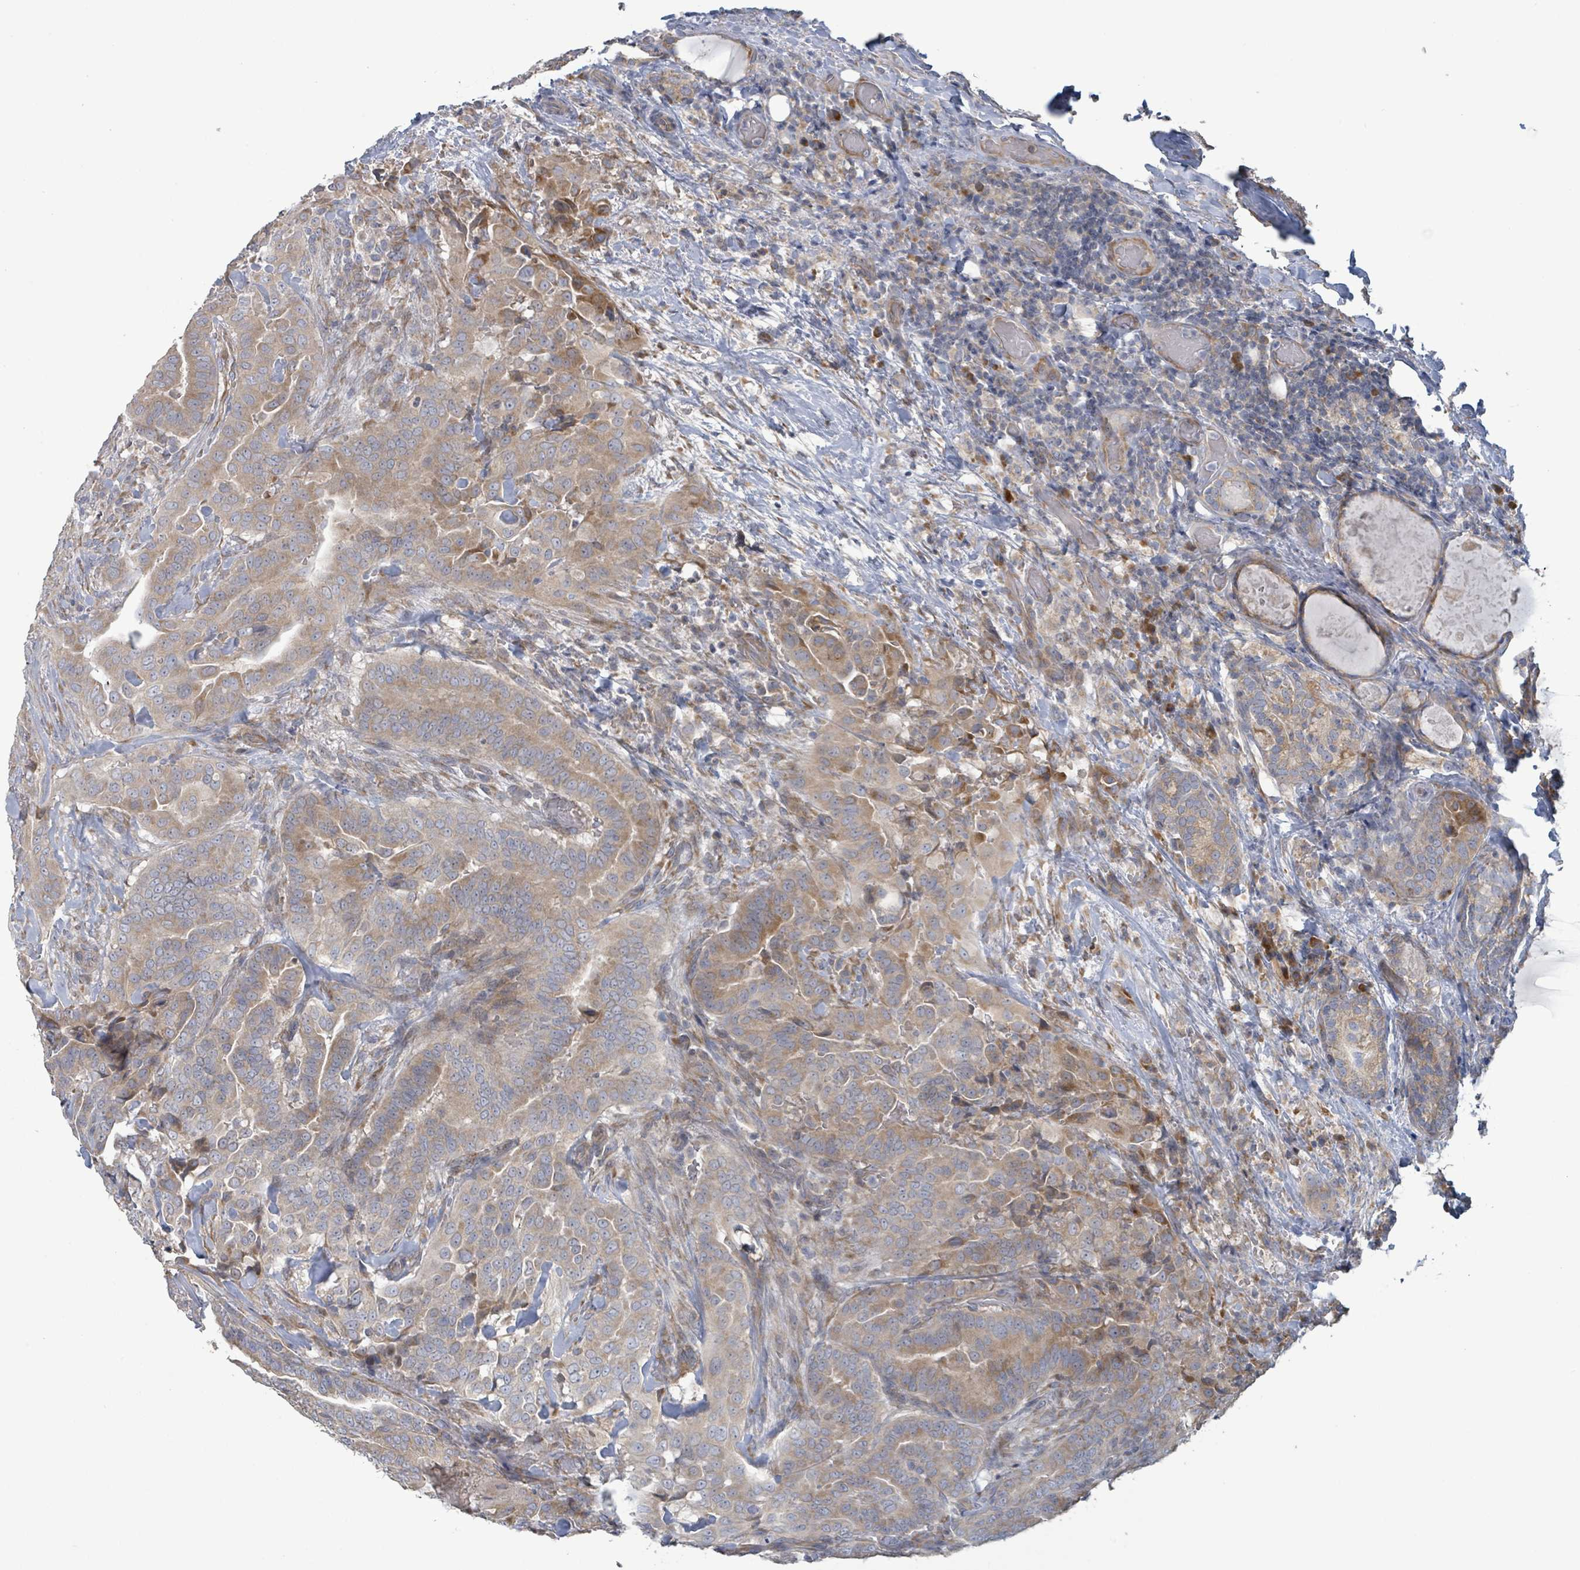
{"staining": {"intensity": "moderate", "quantity": "25%-75%", "location": "cytoplasmic/membranous"}, "tissue": "thyroid cancer", "cell_type": "Tumor cells", "image_type": "cancer", "snomed": [{"axis": "morphology", "description": "Papillary adenocarcinoma, NOS"}, {"axis": "topography", "description": "Thyroid gland"}], "caption": "This is an image of immunohistochemistry (IHC) staining of thyroid papillary adenocarcinoma, which shows moderate positivity in the cytoplasmic/membranous of tumor cells.", "gene": "RPL32", "patient": {"sex": "male", "age": 61}}